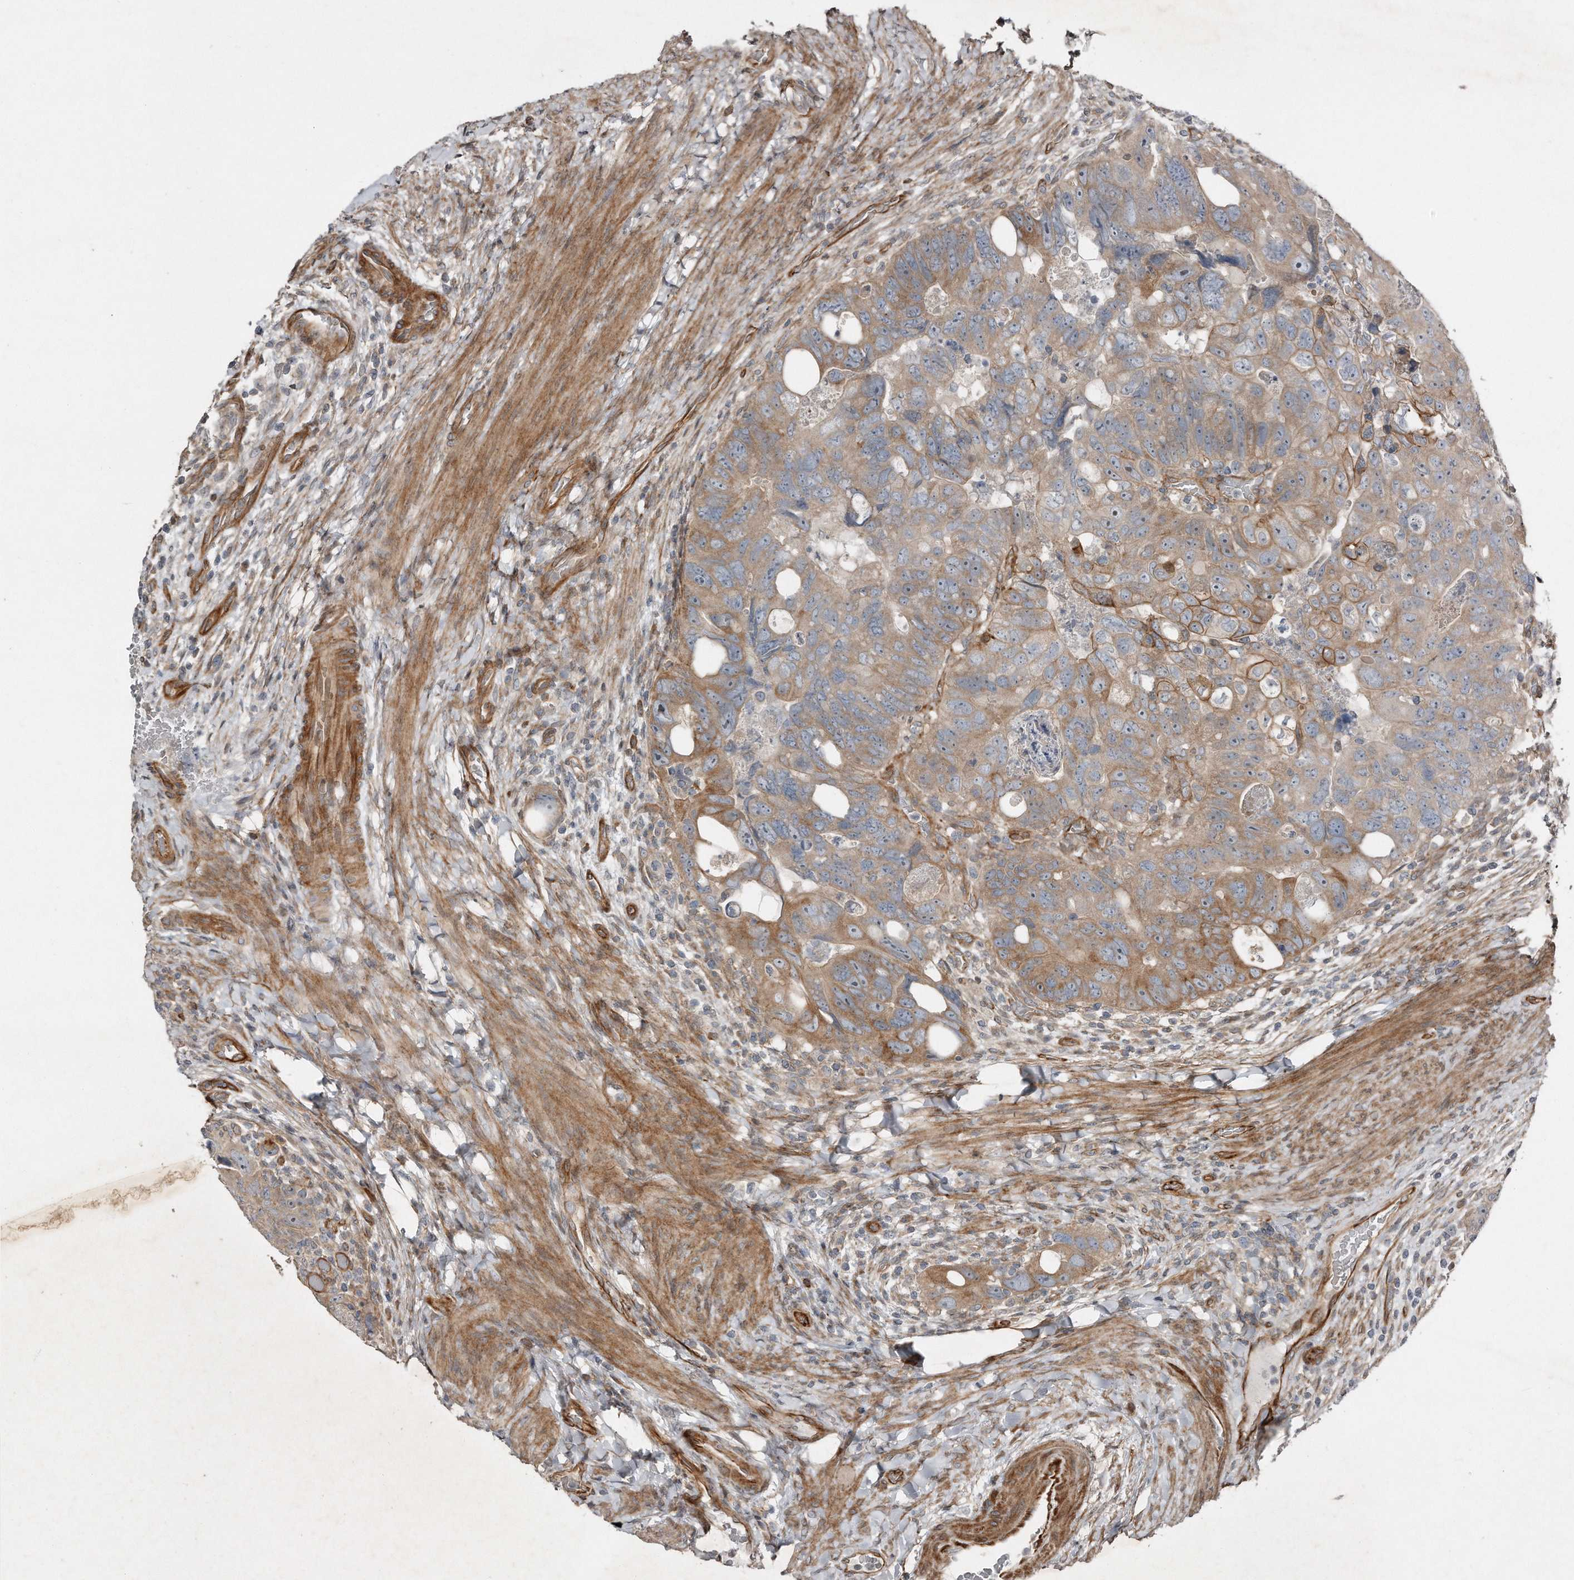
{"staining": {"intensity": "moderate", "quantity": ">75%", "location": "cytoplasmic/membranous"}, "tissue": "colorectal cancer", "cell_type": "Tumor cells", "image_type": "cancer", "snomed": [{"axis": "morphology", "description": "Adenocarcinoma, NOS"}, {"axis": "topography", "description": "Rectum"}], "caption": "Approximately >75% of tumor cells in adenocarcinoma (colorectal) display moderate cytoplasmic/membranous protein staining as visualized by brown immunohistochemical staining.", "gene": "SNAP47", "patient": {"sex": "male", "age": 59}}